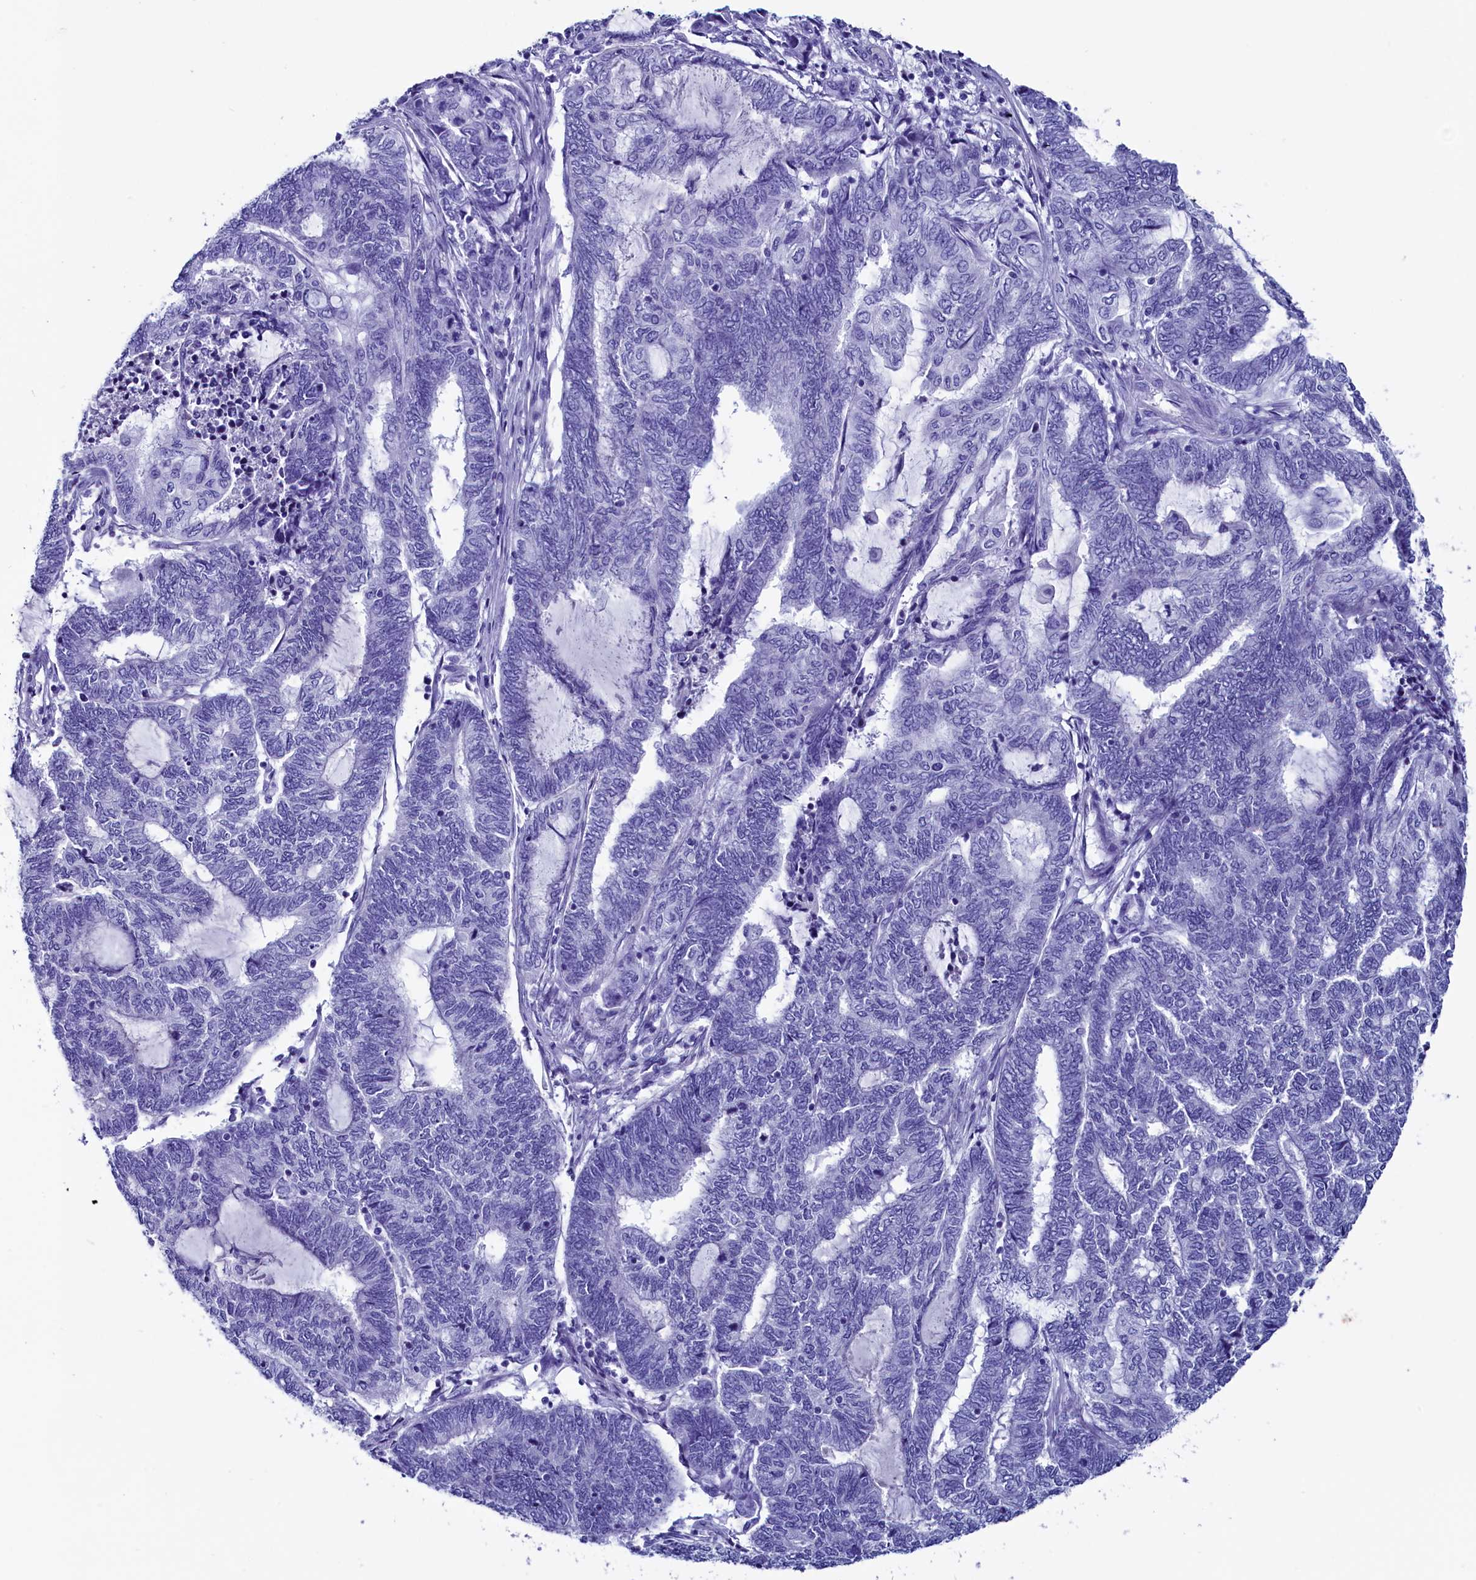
{"staining": {"intensity": "negative", "quantity": "none", "location": "none"}, "tissue": "endometrial cancer", "cell_type": "Tumor cells", "image_type": "cancer", "snomed": [{"axis": "morphology", "description": "Adenocarcinoma, NOS"}, {"axis": "topography", "description": "Uterus"}, {"axis": "topography", "description": "Endometrium"}], "caption": "Endometrial cancer (adenocarcinoma) stained for a protein using immunohistochemistry (IHC) exhibits no positivity tumor cells.", "gene": "ANKRD29", "patient": {"sex": "female", "age": 70}}